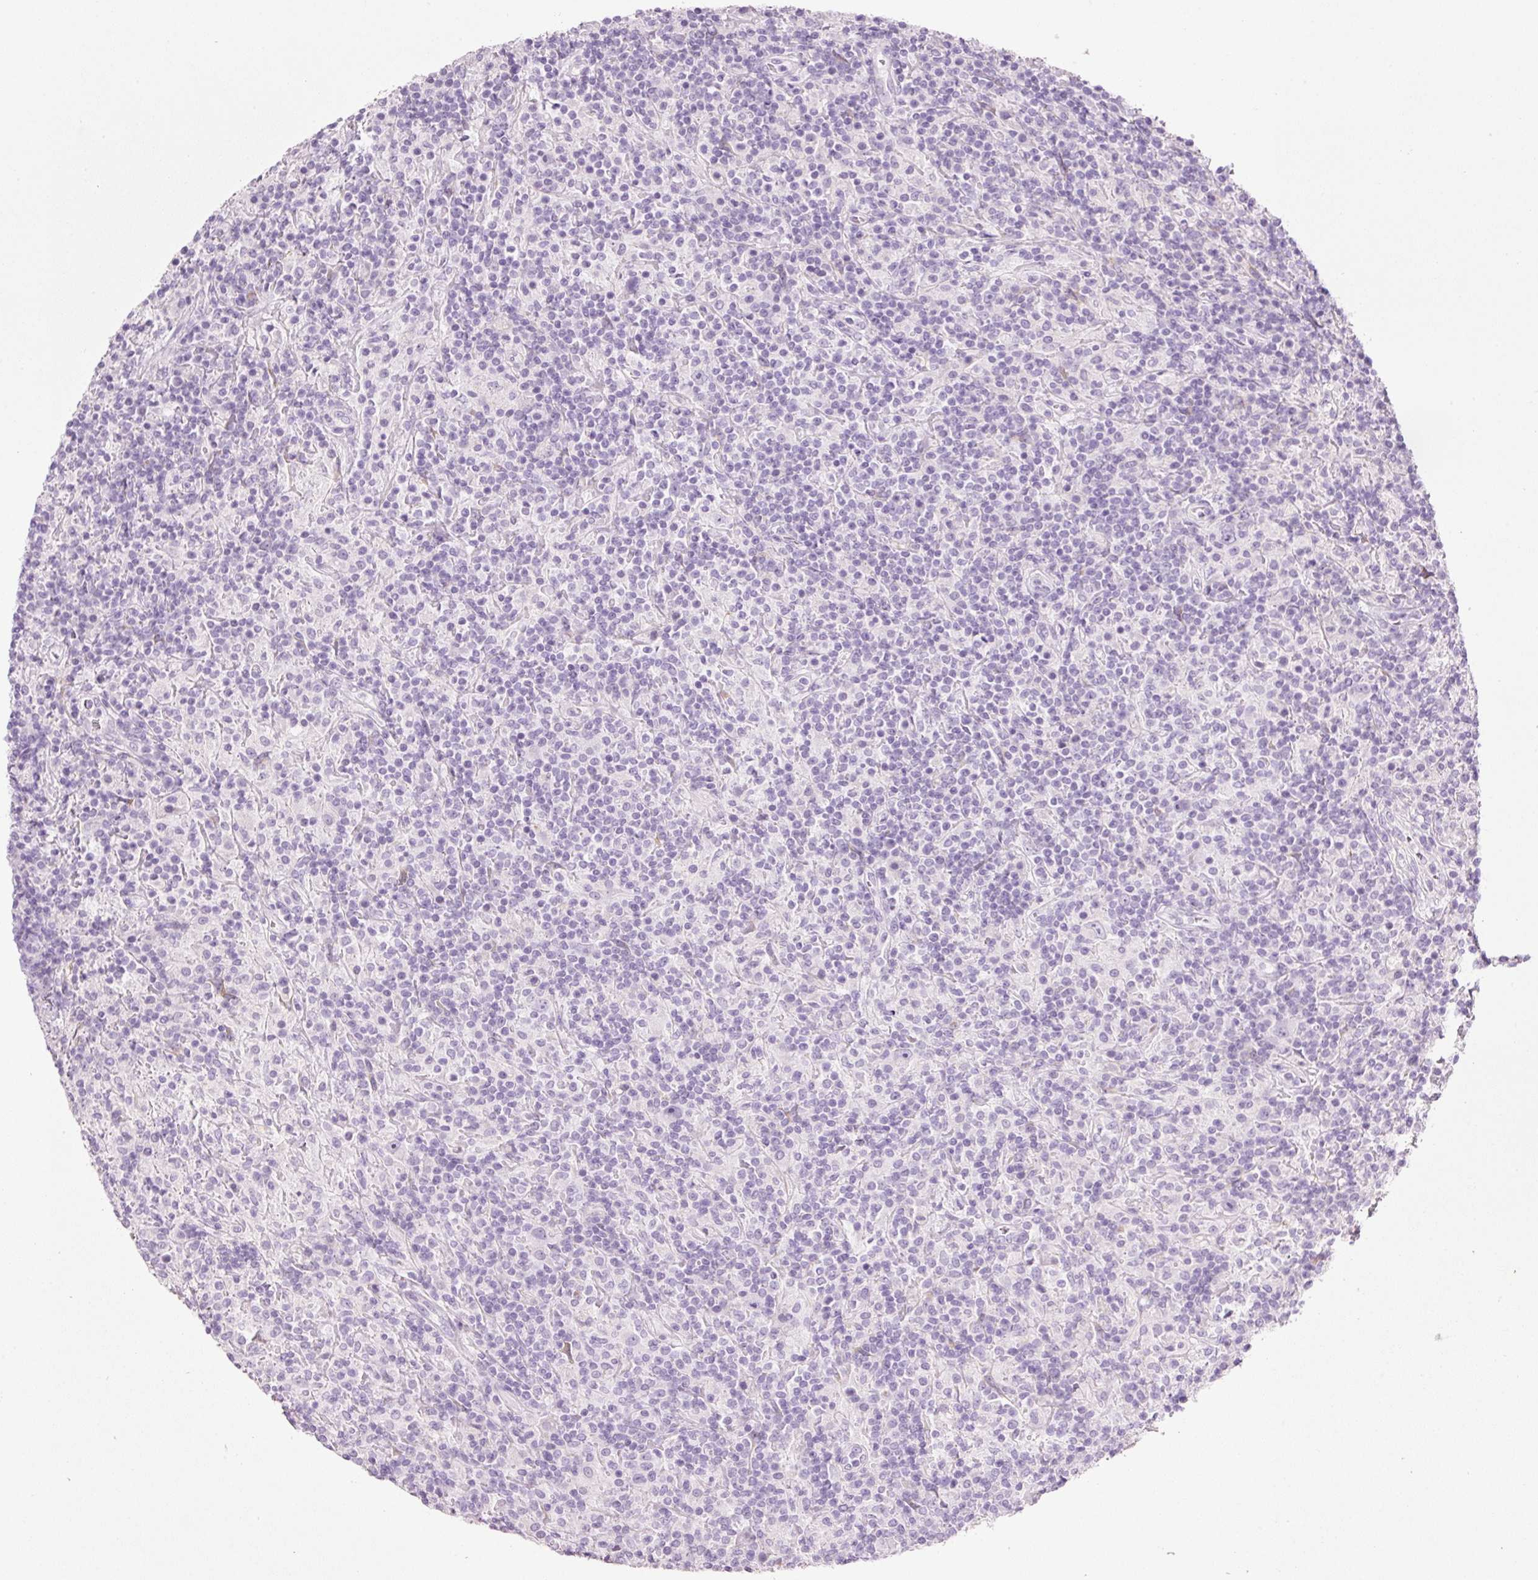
{"staining": {"intensity": "negative", "quantity": "none", "location": "none"}, "tissue": "lymphoma", "cell_type": "Tumor cells", "image_type": "cancer", "snomed": [{"axis": "morphology", "description": "Hodgkin's disease, NOS"}, {"axis": "topography", "description": "Lymph node"}], "caption": "Immunohistochemistry (IHC) of Hodgkin's disease demonstrates no staining in tumor cells.", "gene": "MFAP4", "patient": {"sex": "male", "age": 70}}